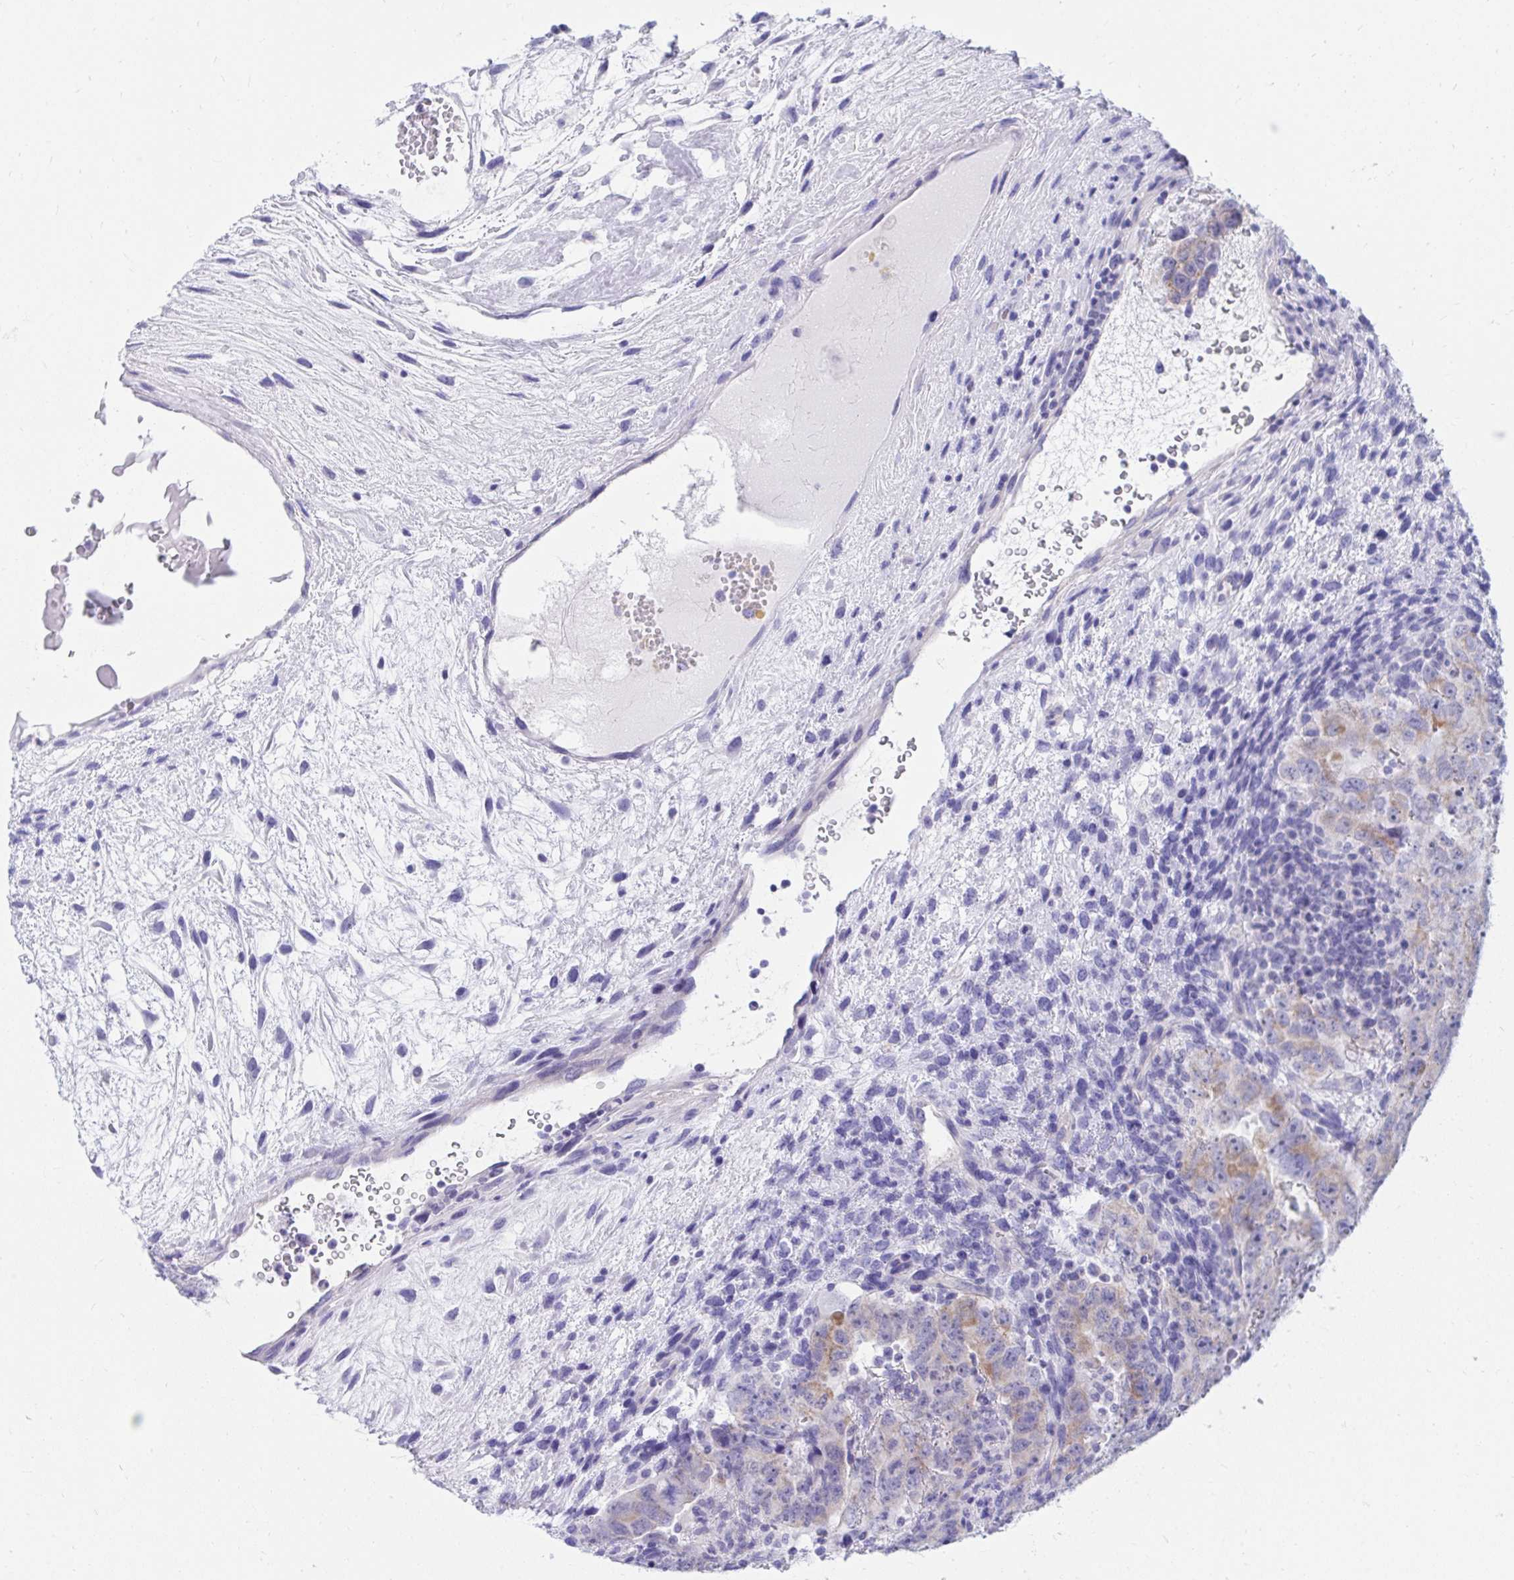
{"staining": {"intensity": "moderate", "quantity": "<25%", "location": "cytoplasmic/membranous"}, "tissue": "testis cancer", "cell_type": "Tumor cells", "image_type": "cancer", "snomed": [{"axis": "morphology", "description": "Carcinoma, Embryonal, NOS"}, {"axis": "topography", "description": "Testis"}], "caption": "Brown immunohistochemical staining in human testis embryonal carcinoma exhibits moderate cytoplasmic/membranous expression in approximately <25% of tumor cells. The protein is shown in brown color, while the nuclei are stained blue.", "gene": "SHISA8", "patient": {"sex": "male", "age": 24}}